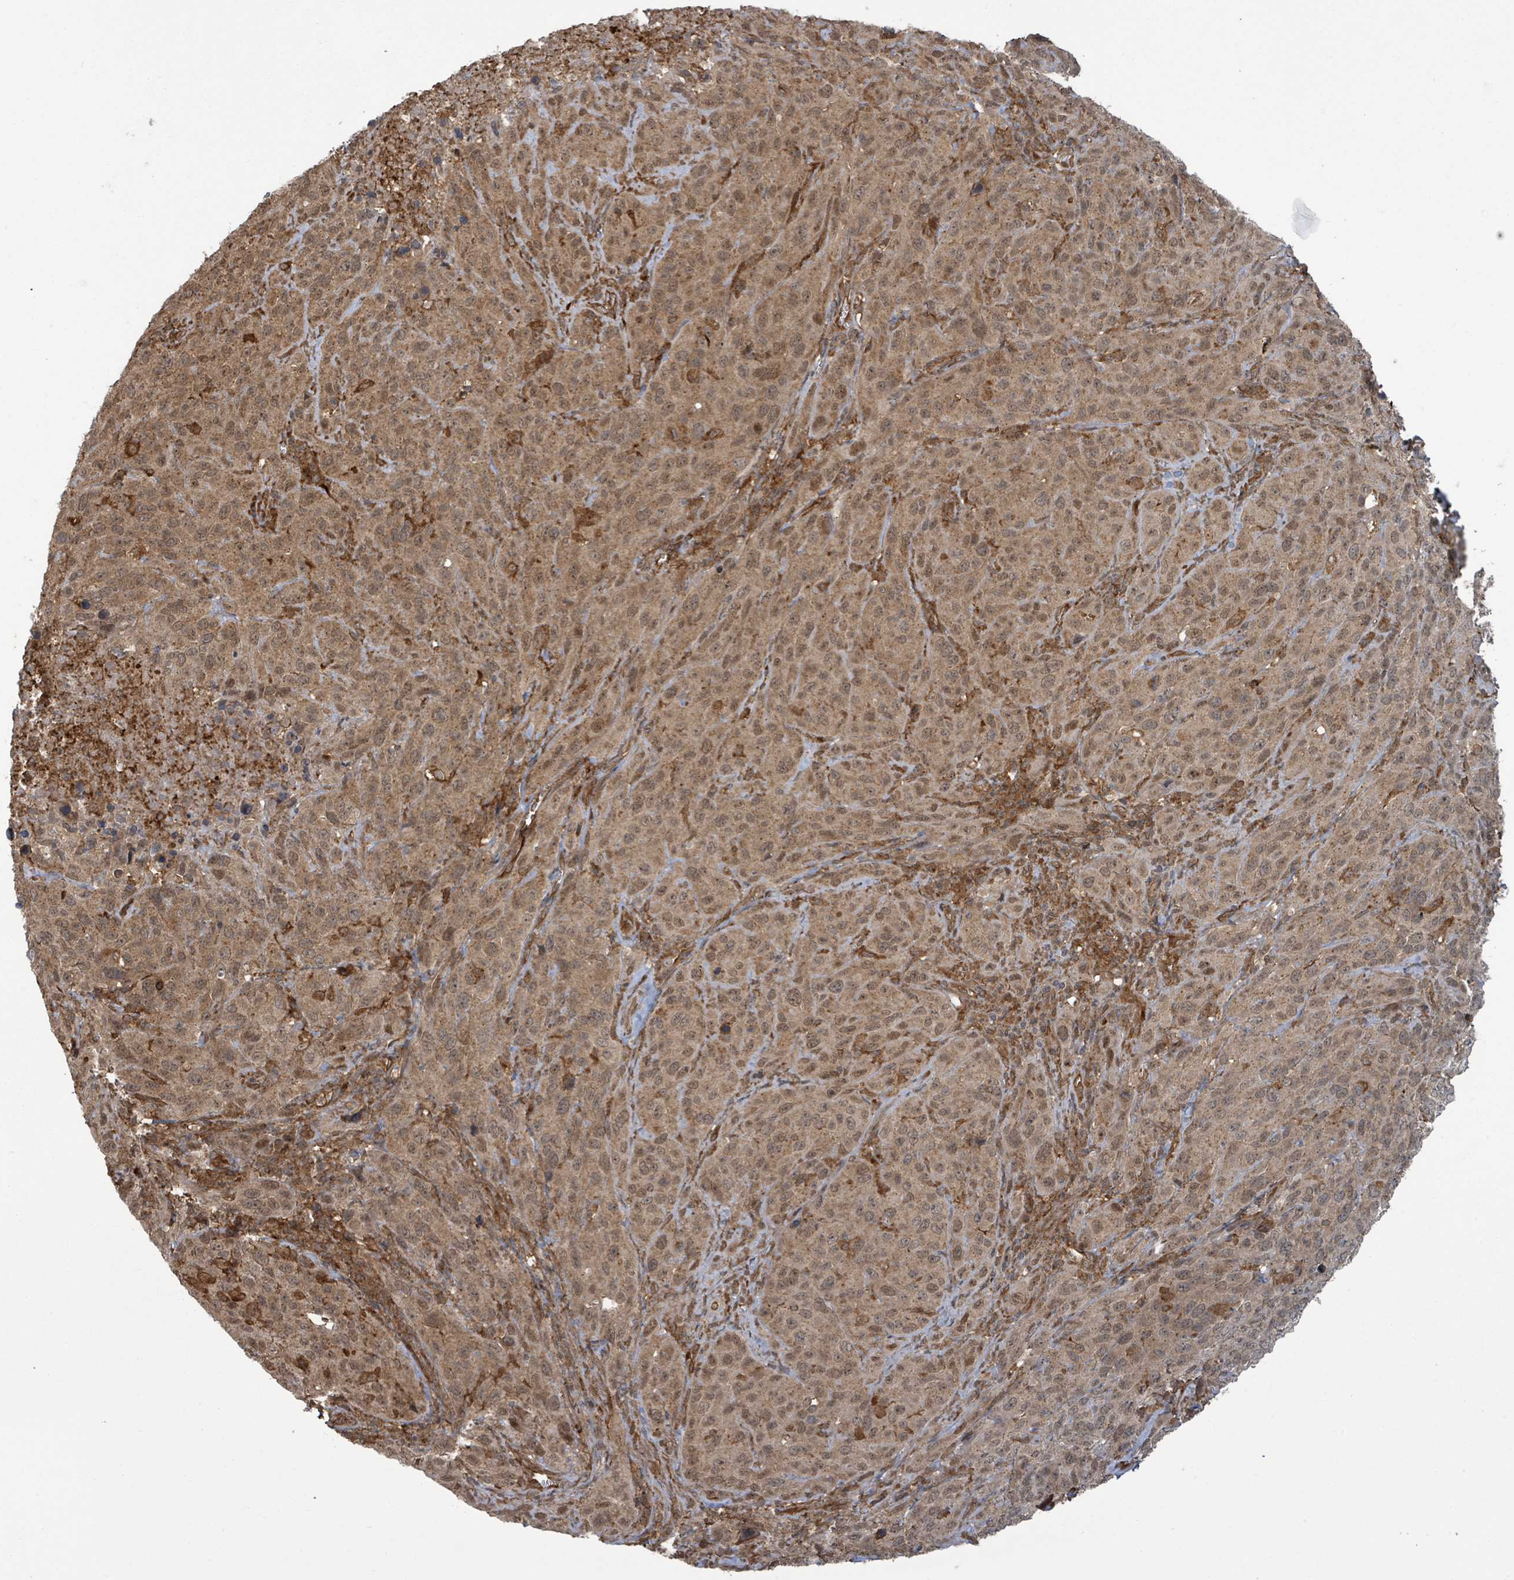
{"staining": {"intensity": "moderate", "quantity": ">75%", "location": "cytoplasmic/membranous,nuclear"}, "tissue": "cervical cancer", "cell_type": "Tumor cells", "image_type": "cancer", "snomed": [{"axis": "morphology", "description": "Squamous cell carcinoma, NOS"}, {"axis": "topography", "description": "Cervix"}], "caption": "IHC micrograph of cervical cancer stained for a protein (brown), which reveals medium levels of moderate cytoplasmic/membranous and nuclear positivity in about >75% of tumor cells.", "gene": "KLC1", "patient": {"sex": "female", "age": 51}}